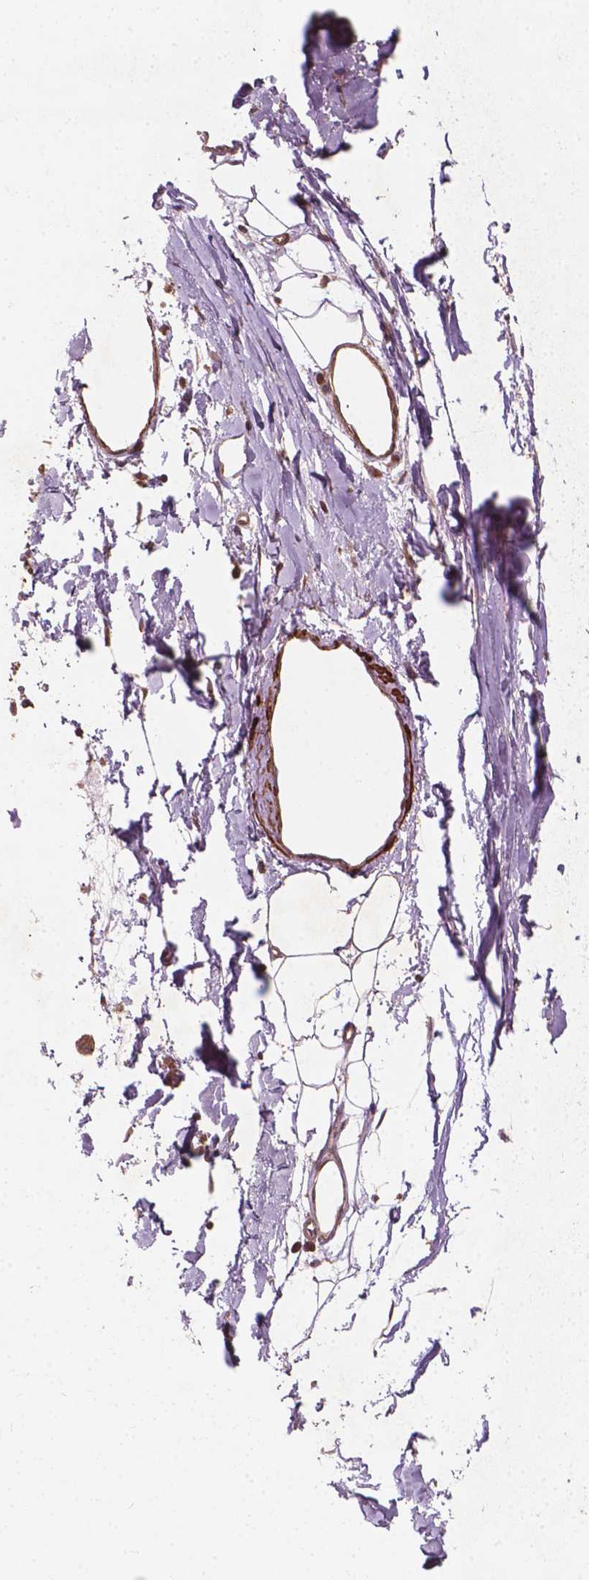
{"staining": {"intensity": "negative", "quantity": "none", "location": "none"}, "tissue": "adipose tissue", "cell_type": "Adipocytes", "image_type": "normal", "snomed": [{"axis": "morphology", "description": "Normal tissue, NOS"}, {"axis": "topography", "description": "Cartilage tissue"}, {"axis": "topography", "description": "Bronchus"}], "caption": "Photomicrograph shows no protein staining in adipocytes of normal adipose tissue.", "gene": "CYFIP1", "patient": {"sex": "male", "age": 58}}